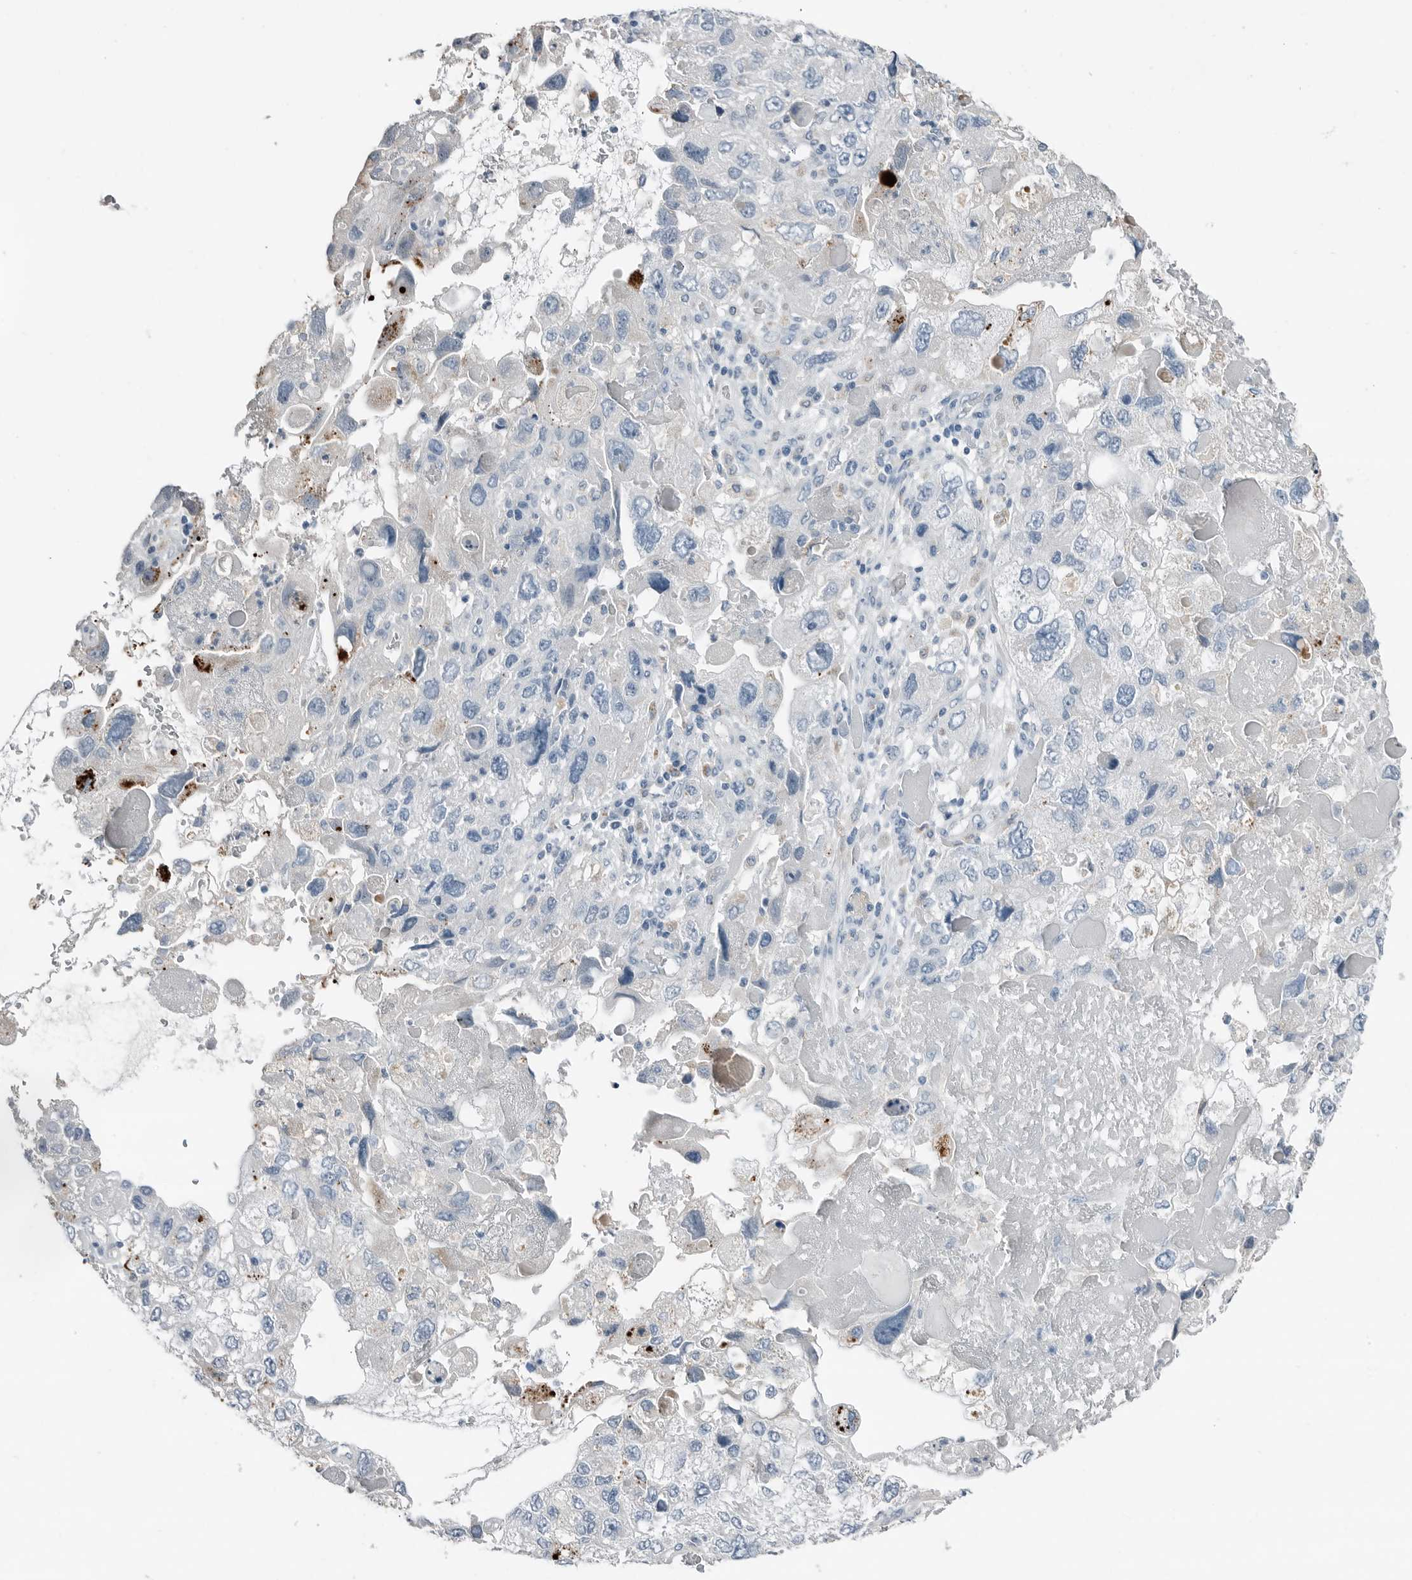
{"staining": {"intensity": "negative", "quantity": "none", "location": "none"}, "tissue": "endometrial cancer", "cell_type": "Tumor cells", "image_type": "cancer", "snomed": [{"axis": "morphology", "description": "Adenocarcinoma, NOS"}, {"axis": "topography", "description": "Endometrium"}], "caption": "High magnification brightfield microscopy of endometrial adenocarcinoma stained with DAB (3,3'-diaminobenzidine) (brown) and counterstained with hematoxylin (blue): tumor cells show no significant staining.", "gene": "SERPINB7", "patient": {"sex": "female", "age": 49}}